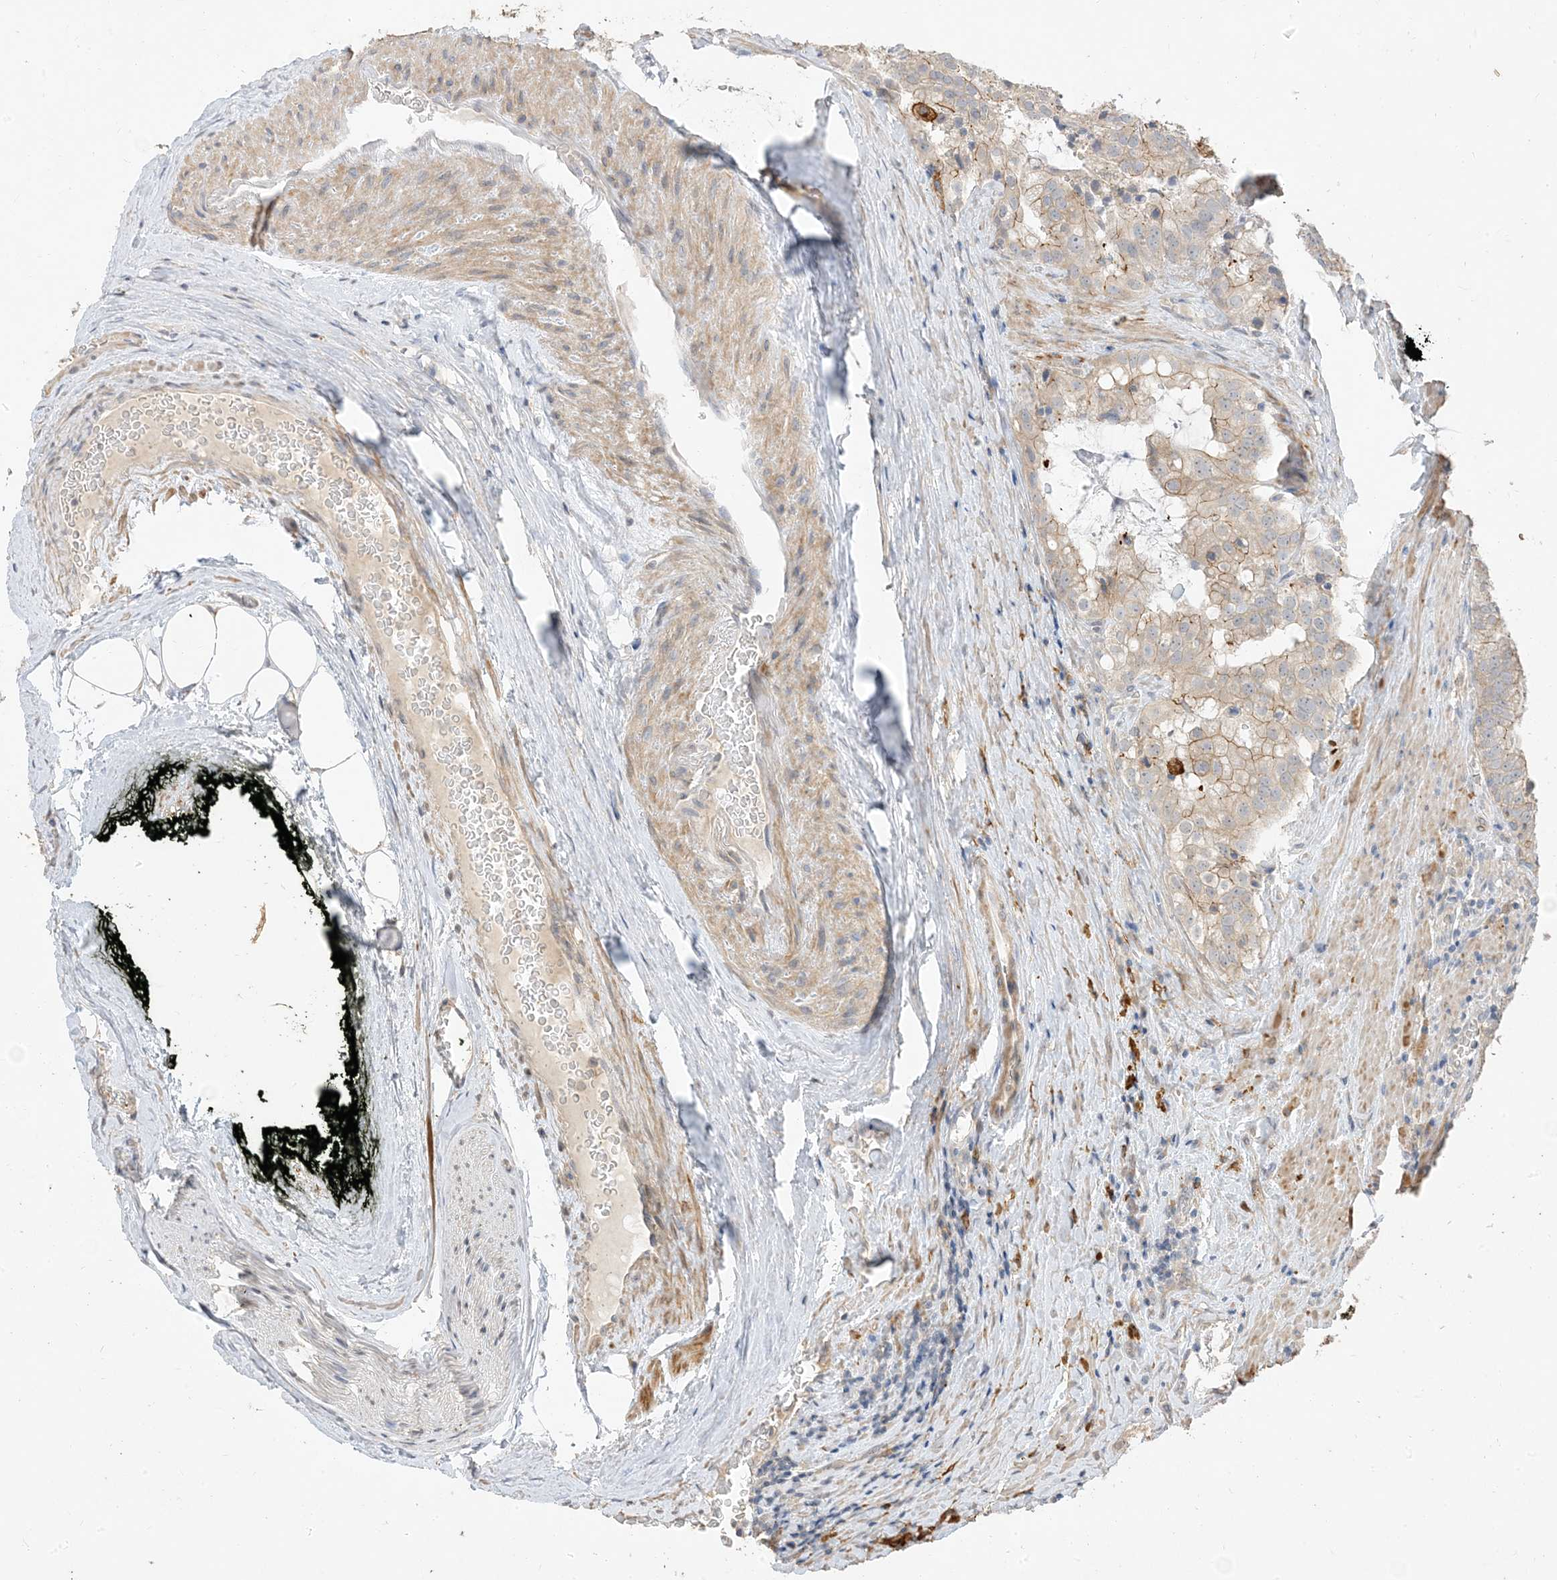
{"staining": {"intensity": "moderate", "quantity": "25%-75%", "location": "cytoplasmic/membranous"}, "tissue": "prostate cancer", "cell_type": "Tumor cells", "image_type": "cancer", "snomed": [{"axis": "morphology", "description": "Adenocarcinoma, High grade"}, {"axis": "topography", "description": "Prostate"}], "caption": "Immunohistochemical staining of human prostate cancer displays moderate cytoplasmic/membranous protein positivity in approximately 25%-75% of tumor cells.", "gene": "RNF175", "patient": {"sex": "male", "age": 68}}